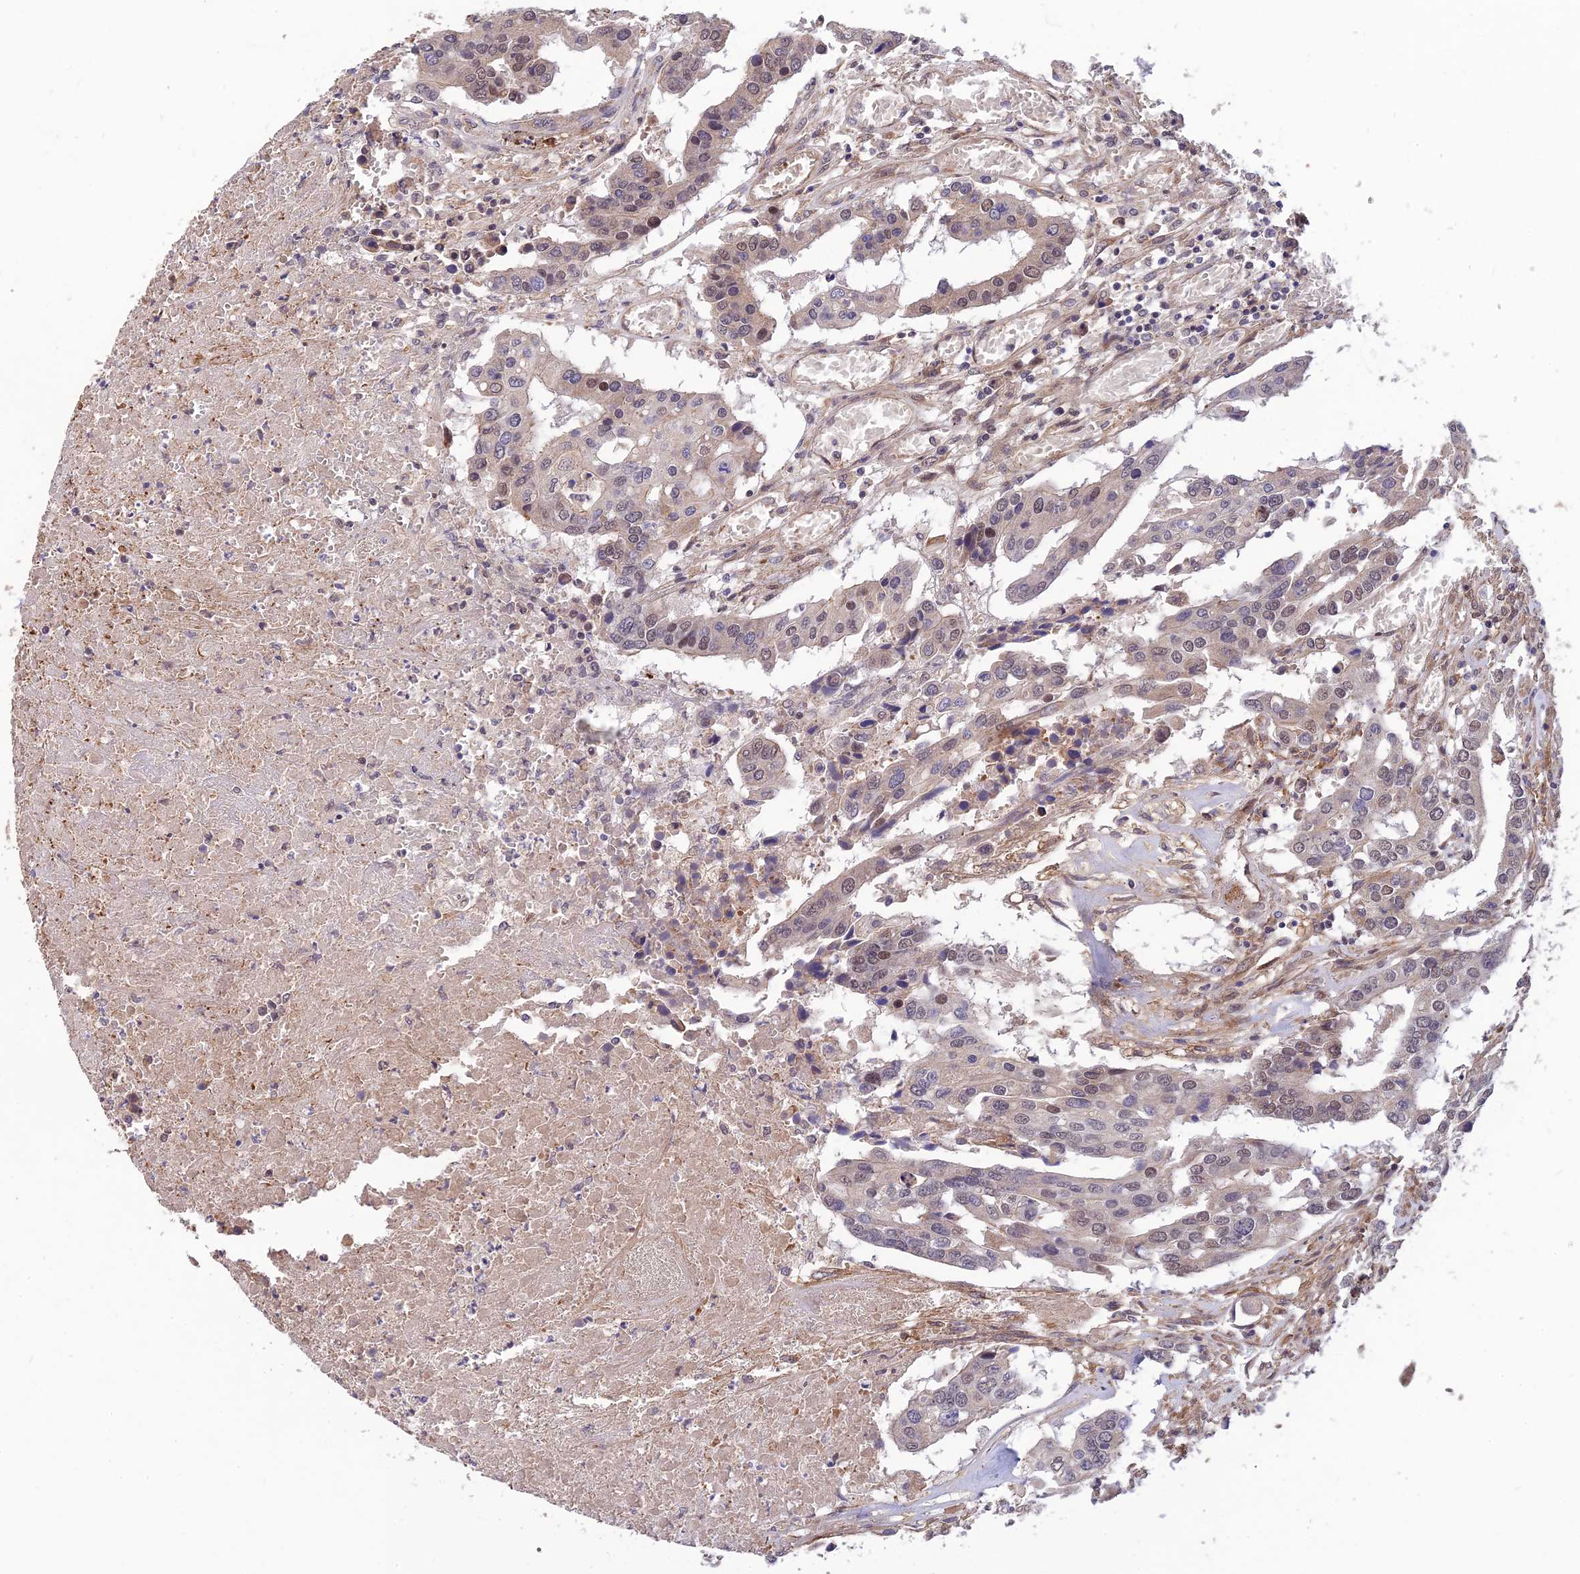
{"staining": {"intensity": "weak", "quantity": "<25%", "location": "nuclear"}, "tissue": "colorectal cancer", "cell_type": "Tumor cells", "image_type": "cancer", "snomed": [{"axis": "morphology", "description": "Adenocarcinoma, NOS"}, {"axis": "topography", "description": "Colon"}], "caption": "Image shows no significant protein staining in tumor cells of colorectal cancer.", "gene": "PAGR1", "patient": {"sex": "male", "age": 77}}